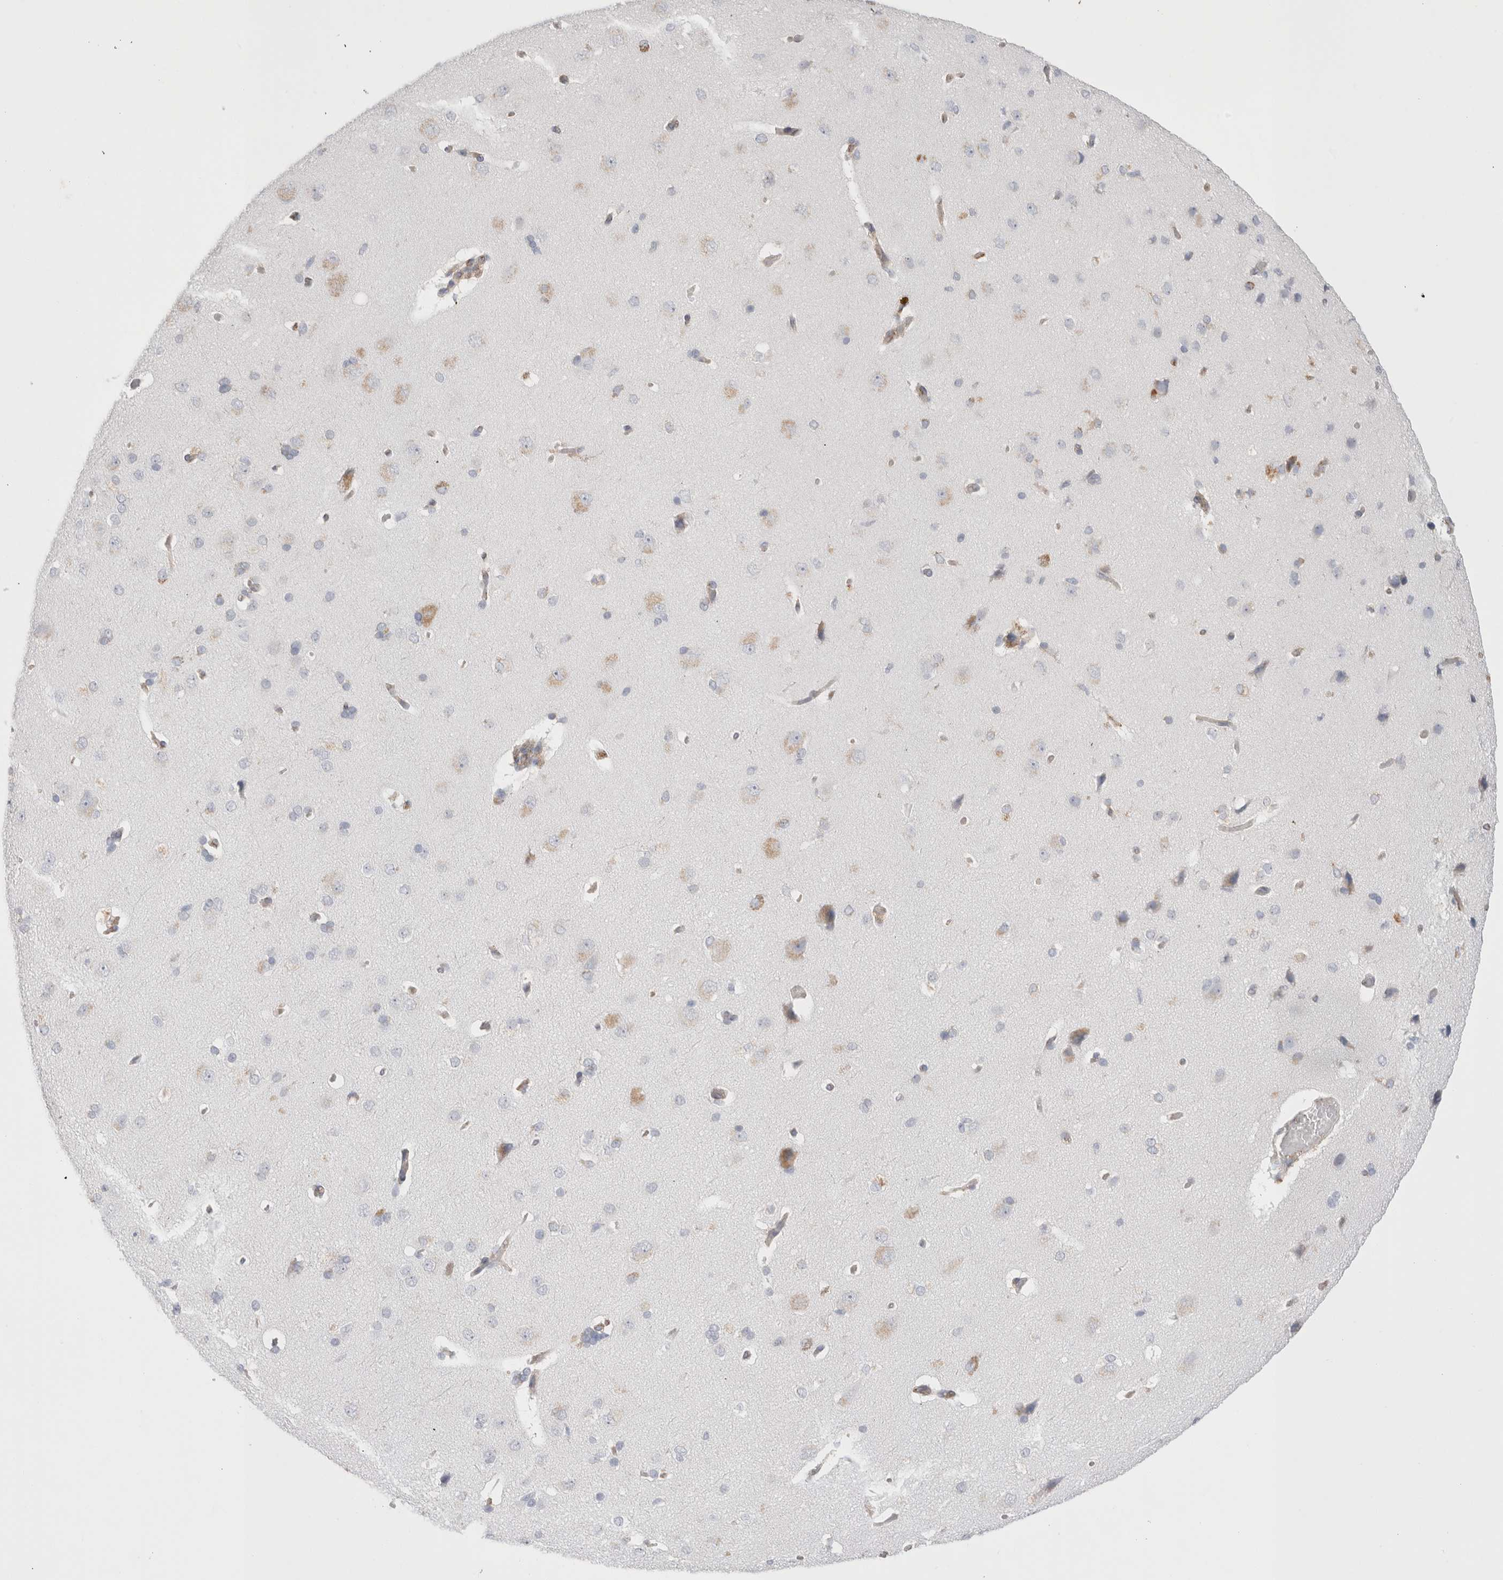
{"staining": {"intensity": "weak", "quantity": "25%-75%", "location": "cytoplasmic/membranous"}, "tissue": "cerebral cortex", "cell_type": "Endothelial cells", "image_type": "normal", "snomed": [{"axis": "morphology", "description": "Normal tissue, NOS"}, {"axis": "topography", "description": "Cerebral cortex"}], "caption": "The immunohistochemical stain labels weak cytoplasmic/membranous positivity in endothelial cells of unremarkable cerebral cortex. Using DAB (3,3'-diaminobenzidine) (brown) and hematoxylin (blue) stains, captured at high magnification using brightfield microscopy.", "gene": "CNPY4", "patient": {"sex": "male", "age": 62}}